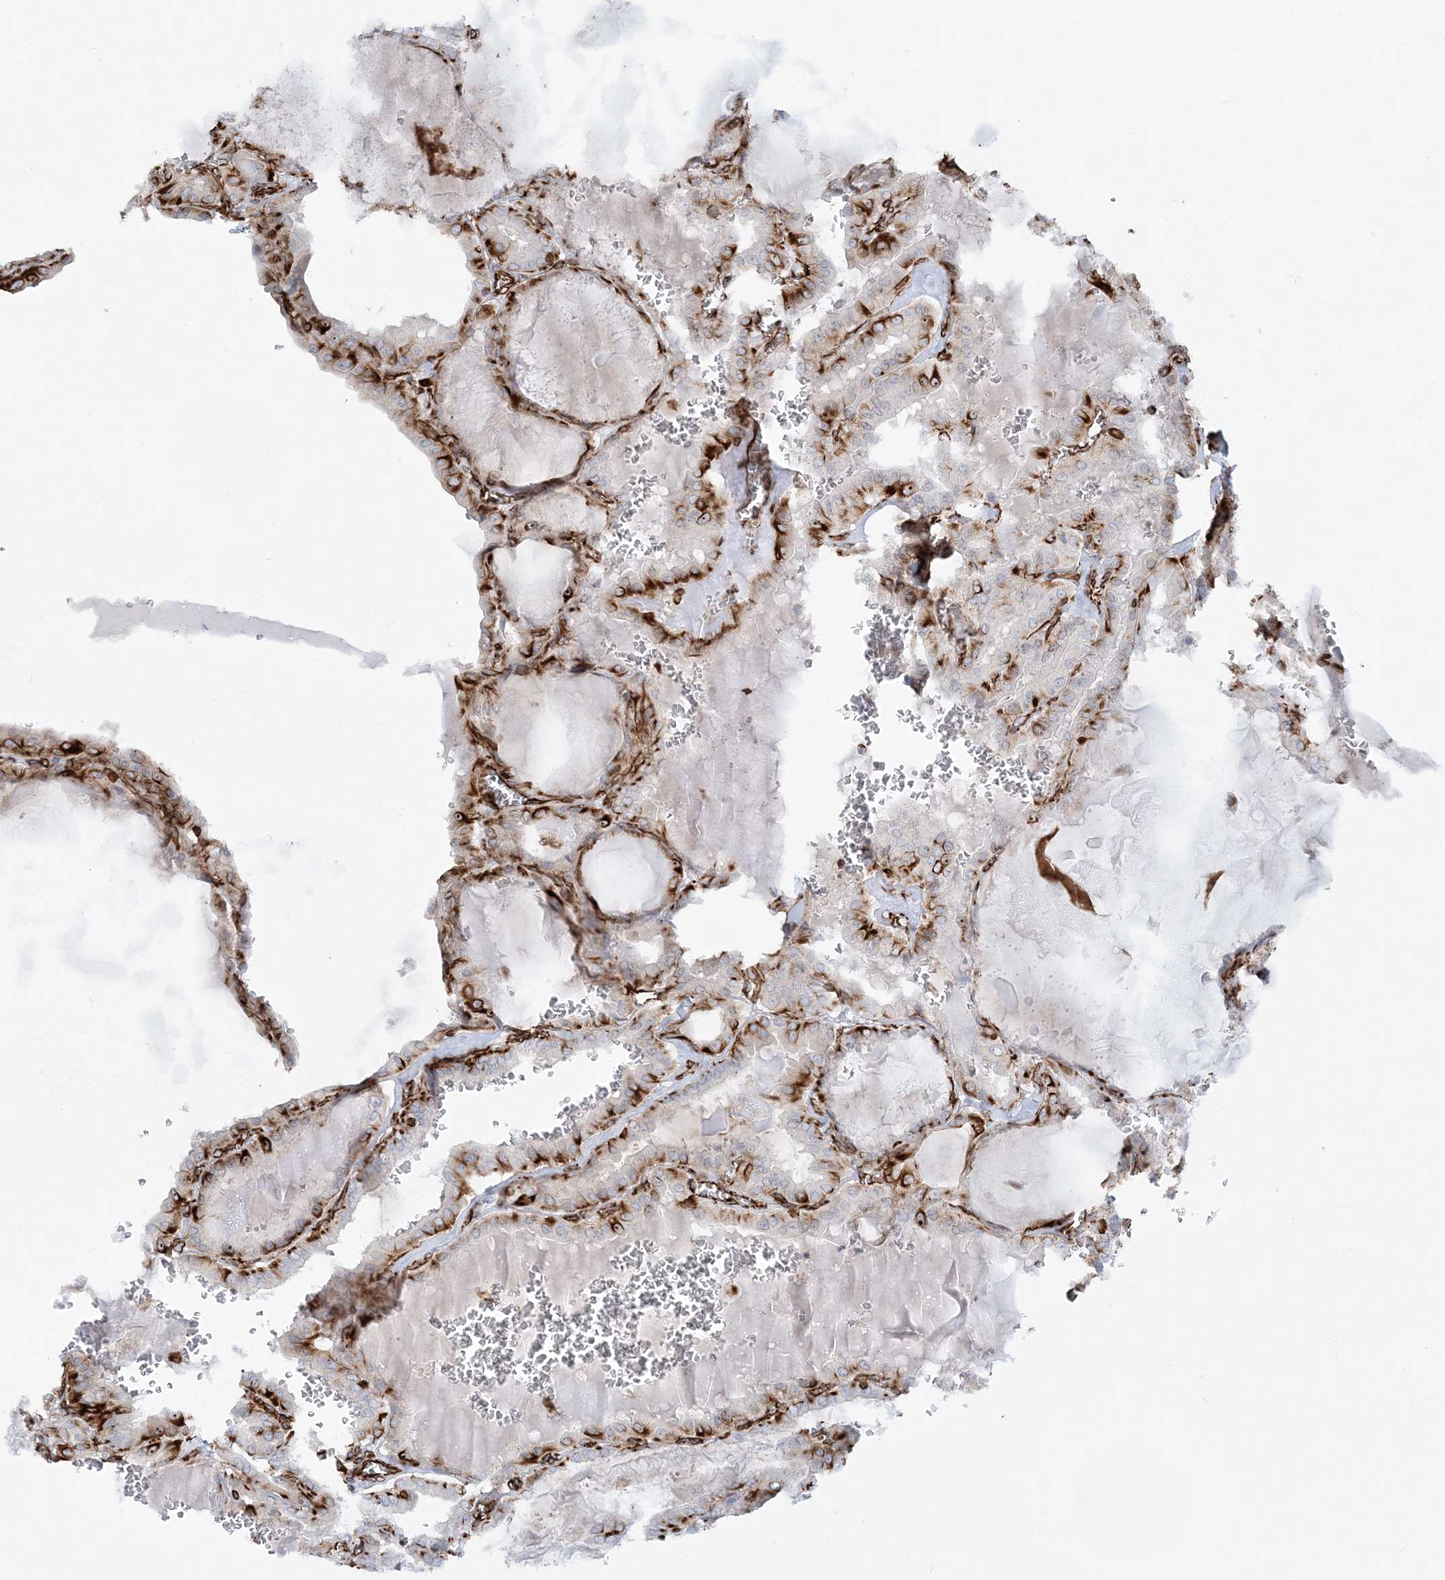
{"staining": {"intensity": "strong", "quantity": ">75%", "location": "cytoplasmic/membranous"}, "tissue": "thyroid cancer", "cell_type": "Tumor cells", "image_type": "cancer", "snomed": [{"axis": "morphology", "description": "Papillary adenocarcinoma, NOS"}, {"axis": "topography", "description": "Thyroid gland"}], "caption": "Strong cytoplasmic/membranous protein expression is seen in approximately >75% of tumor cells in papillary adenocarcinoma (thyroid).", "gene": "SCLT1", "patient": {"sex": "male", "age": 52}}